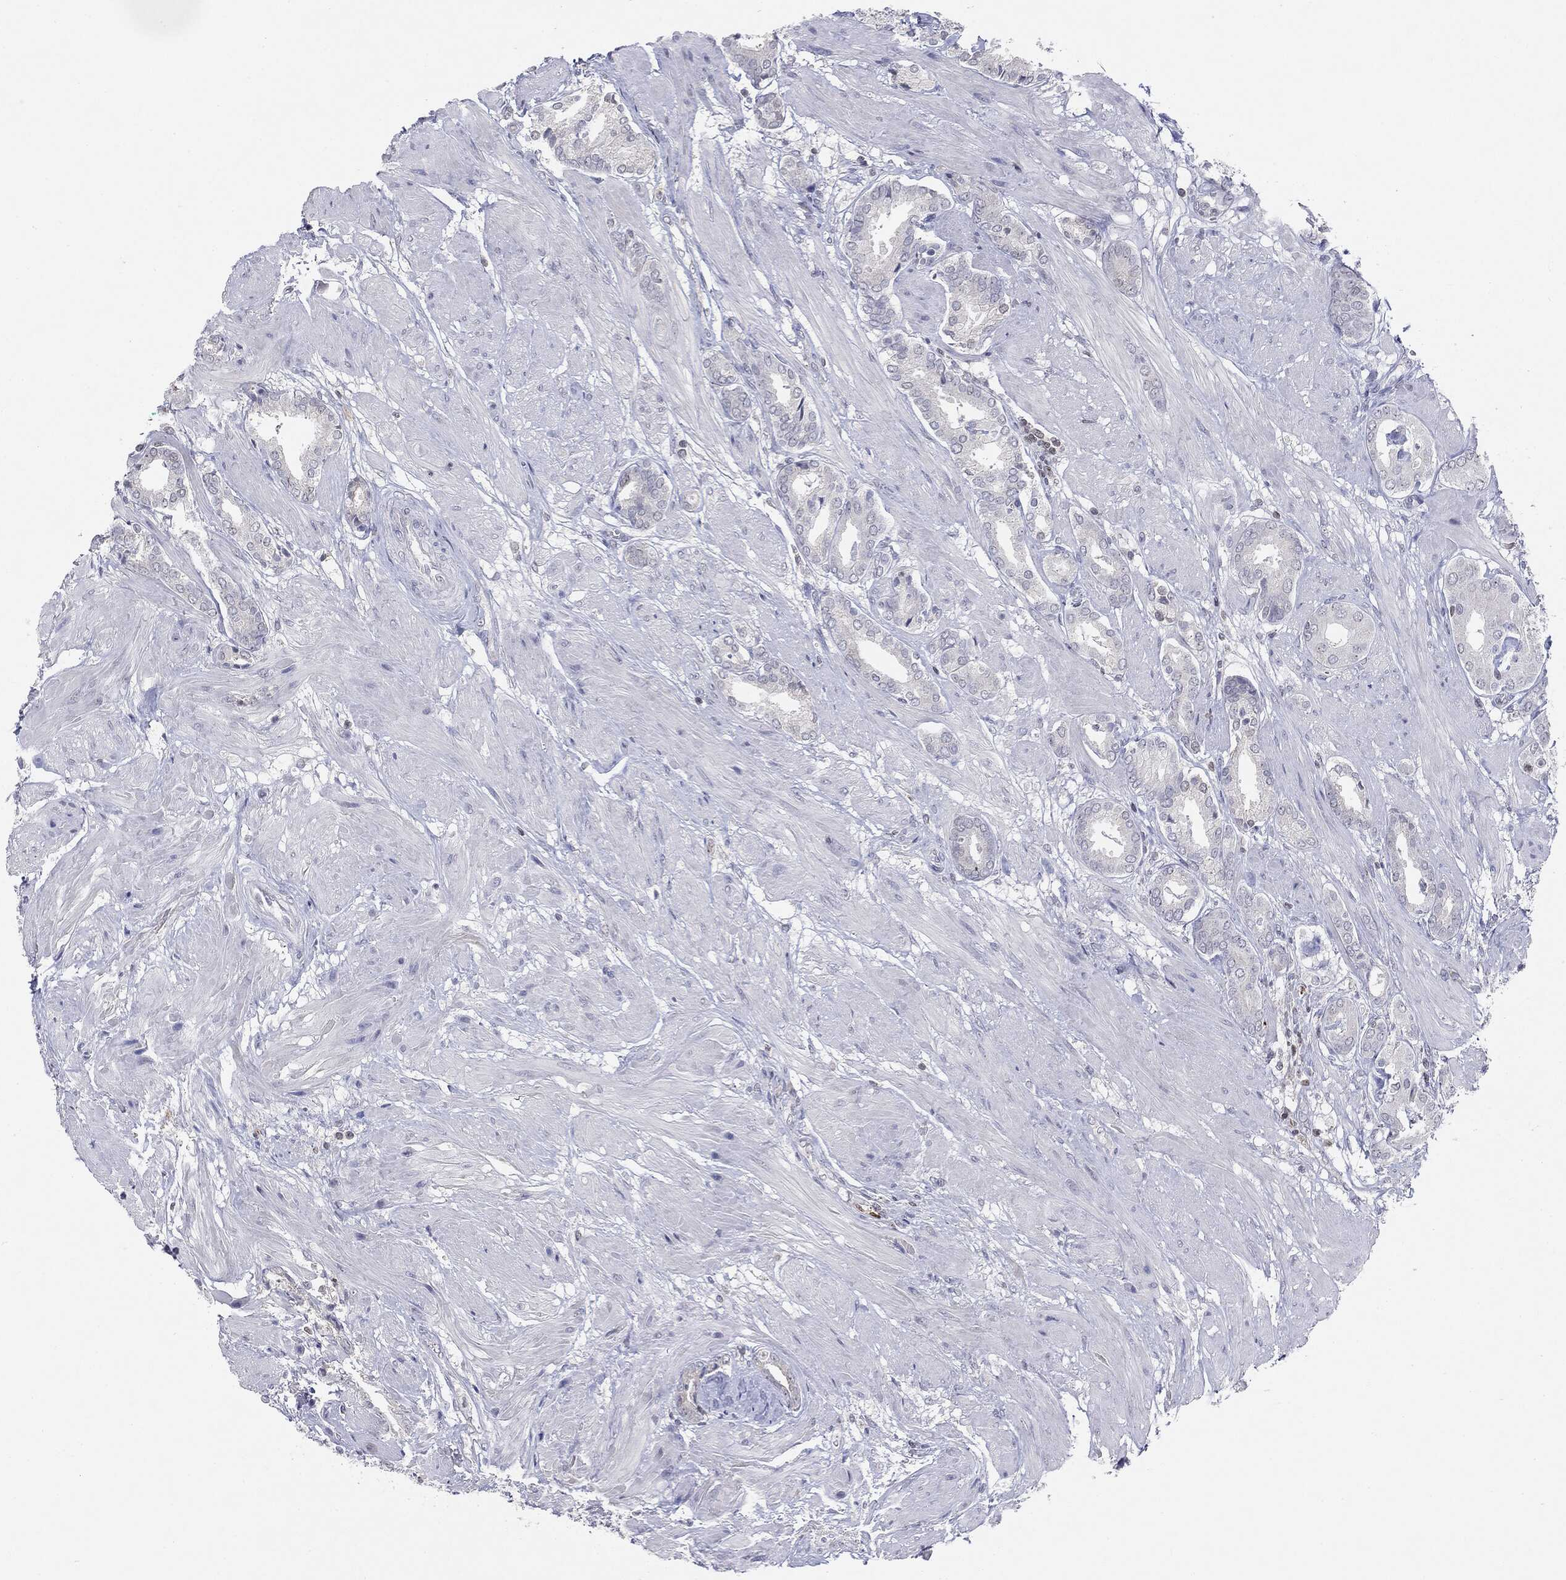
{"staining": {"intensity": "negative", "quantity": "none", "location": "none"}, "tissue": "prostate cancer", "cell_type": "Tumor cells", "image_type": "cancer", "snomed": [{"axis": "morphology", "description": "Adenocarcinoma, High grade"}, {"axis": "topography", "description": "Prostate"}], "caption": "This is a image of IHC staining of prostate cancer, which shows no staining in tumor cells.", "gene": "KIF2C", "patient": {"sex": "male", "age": 56}}